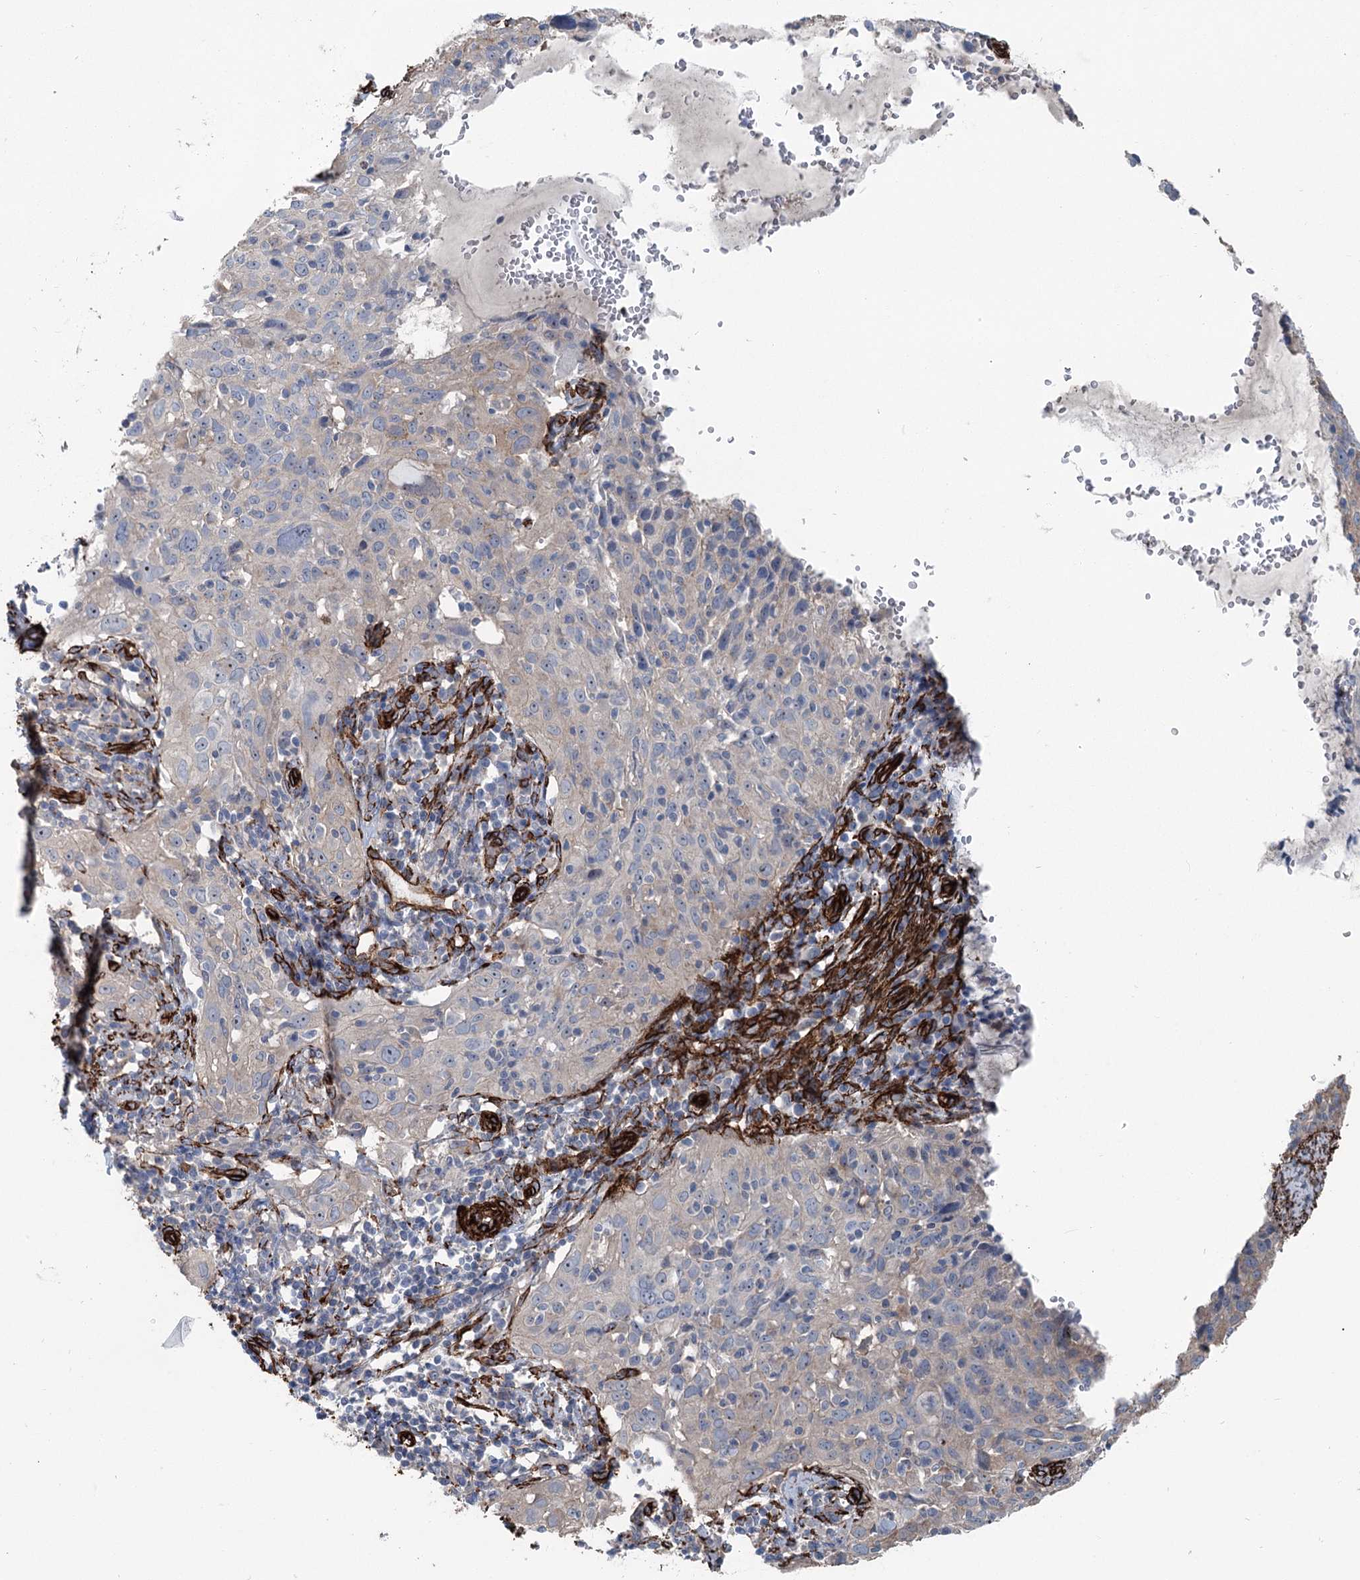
{"staining": {"intensity": "negative", "quantity": "none", "location": "none"}, "tissue": "cervical cancer", "cell_type": "Tumor cells", "image_type": "cancer", "snomed": [{"axis": "morphology", "description": "Squamous cell carcinoma, NOS"}, {"axis": "topography", "description": "Cervix"}], "caption": "Cervical squamous cell carcinoma was stained to show a protein in brown. There is no significant staining in tumor cells. Brightfield microscopy of IHC stained with DAB (3,3'-diaminobenzidine) (brown) and hematoxylin (blue), captured at high magnification.", "gene": "IQSEC1", "patient": {"sex": "female", "age": 31}}